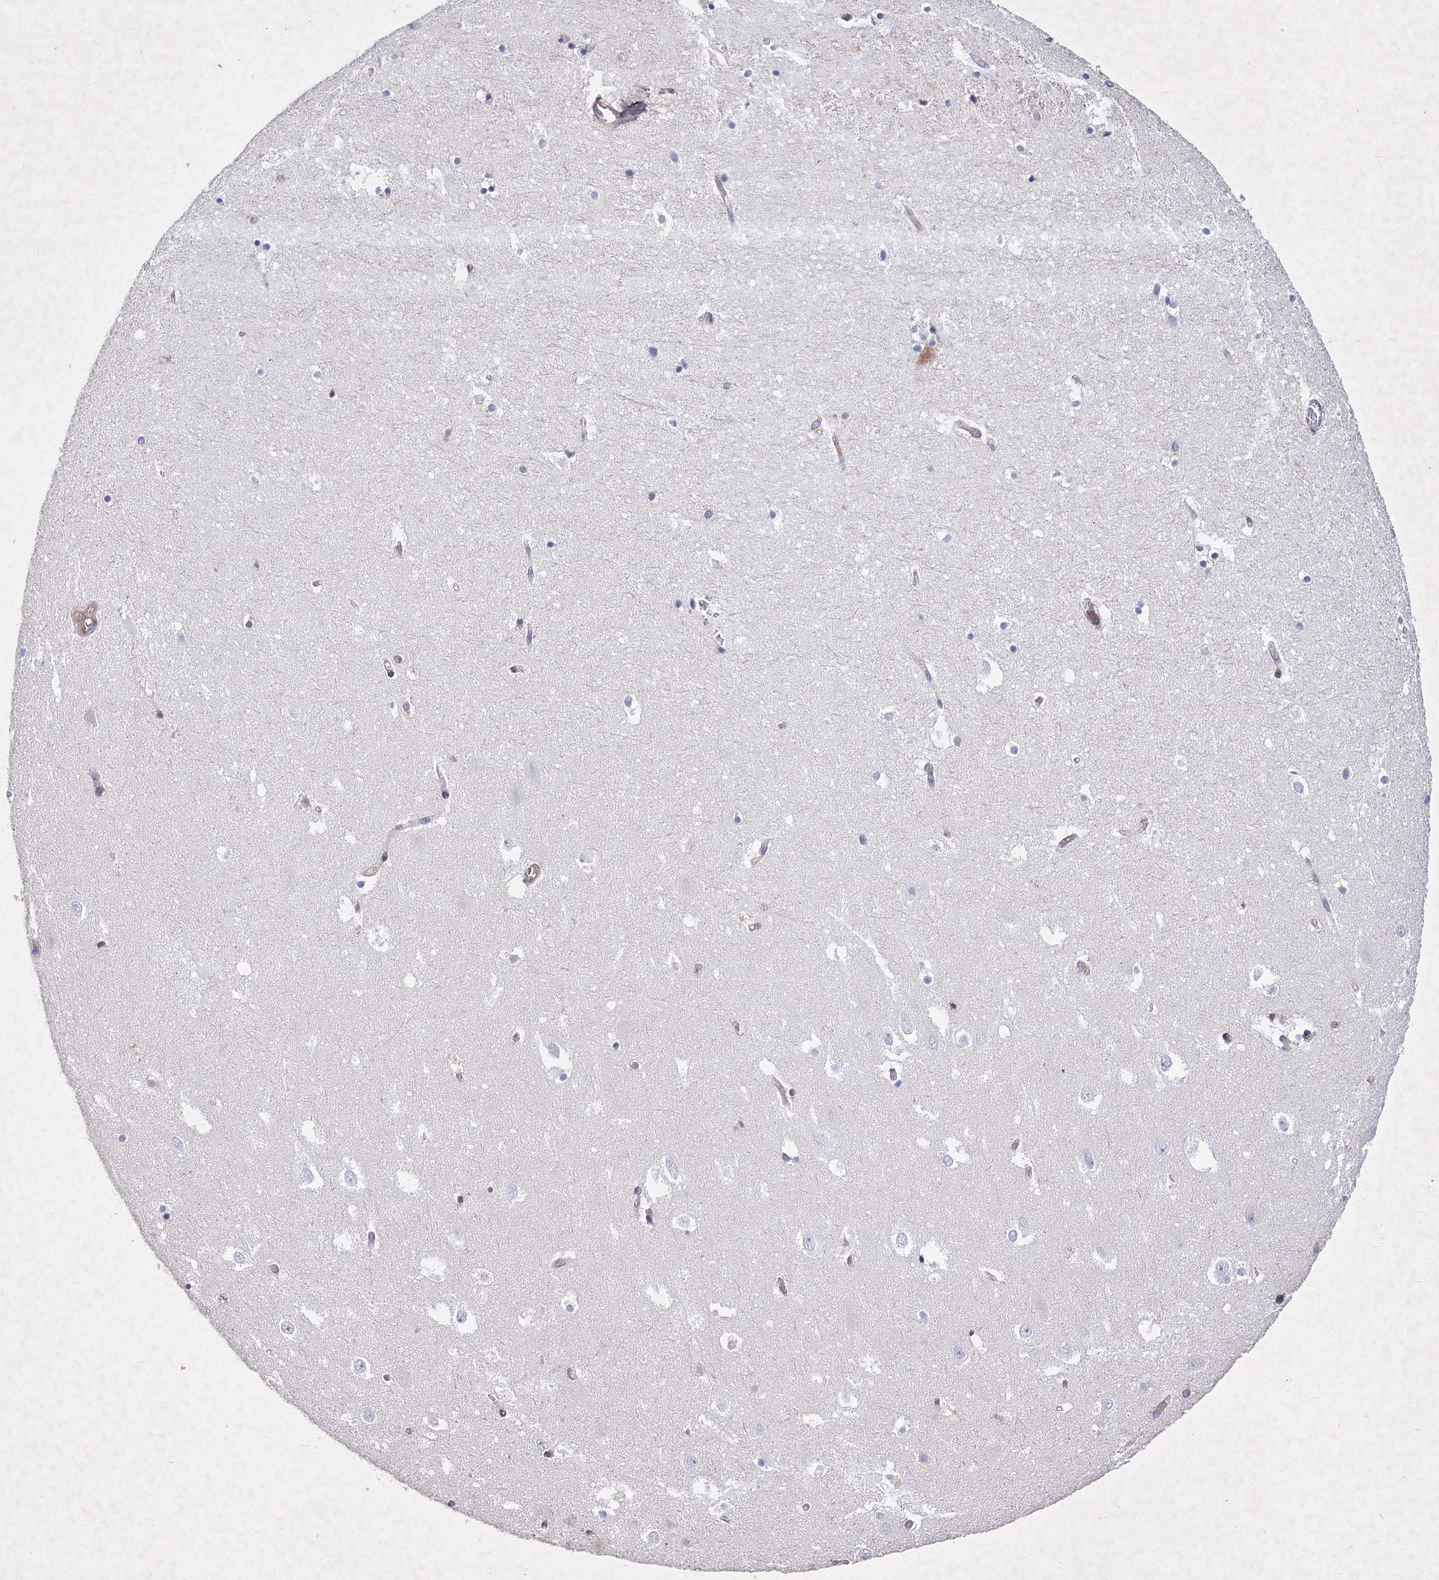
{"staining": {"intensity": "negative", "quantity": "none", "location": "none"}, "tissue": "hippocampus", "cell_type": "Glial cells", "image_type": "normal", "snomed": [{"axis": "morphology", "description": "Normal tissue, NOS"}, {"axis": "topography", "description": "Hippocampus"}], "caption": "Immunohistochemical staining of normal human hippocampus reveals no significant expression in glial cells. (Immunohistochemistry, brightfield microscopy, high magnification).", "gene": "SNX18", "patient": {"sex": "female", "age": 52}}